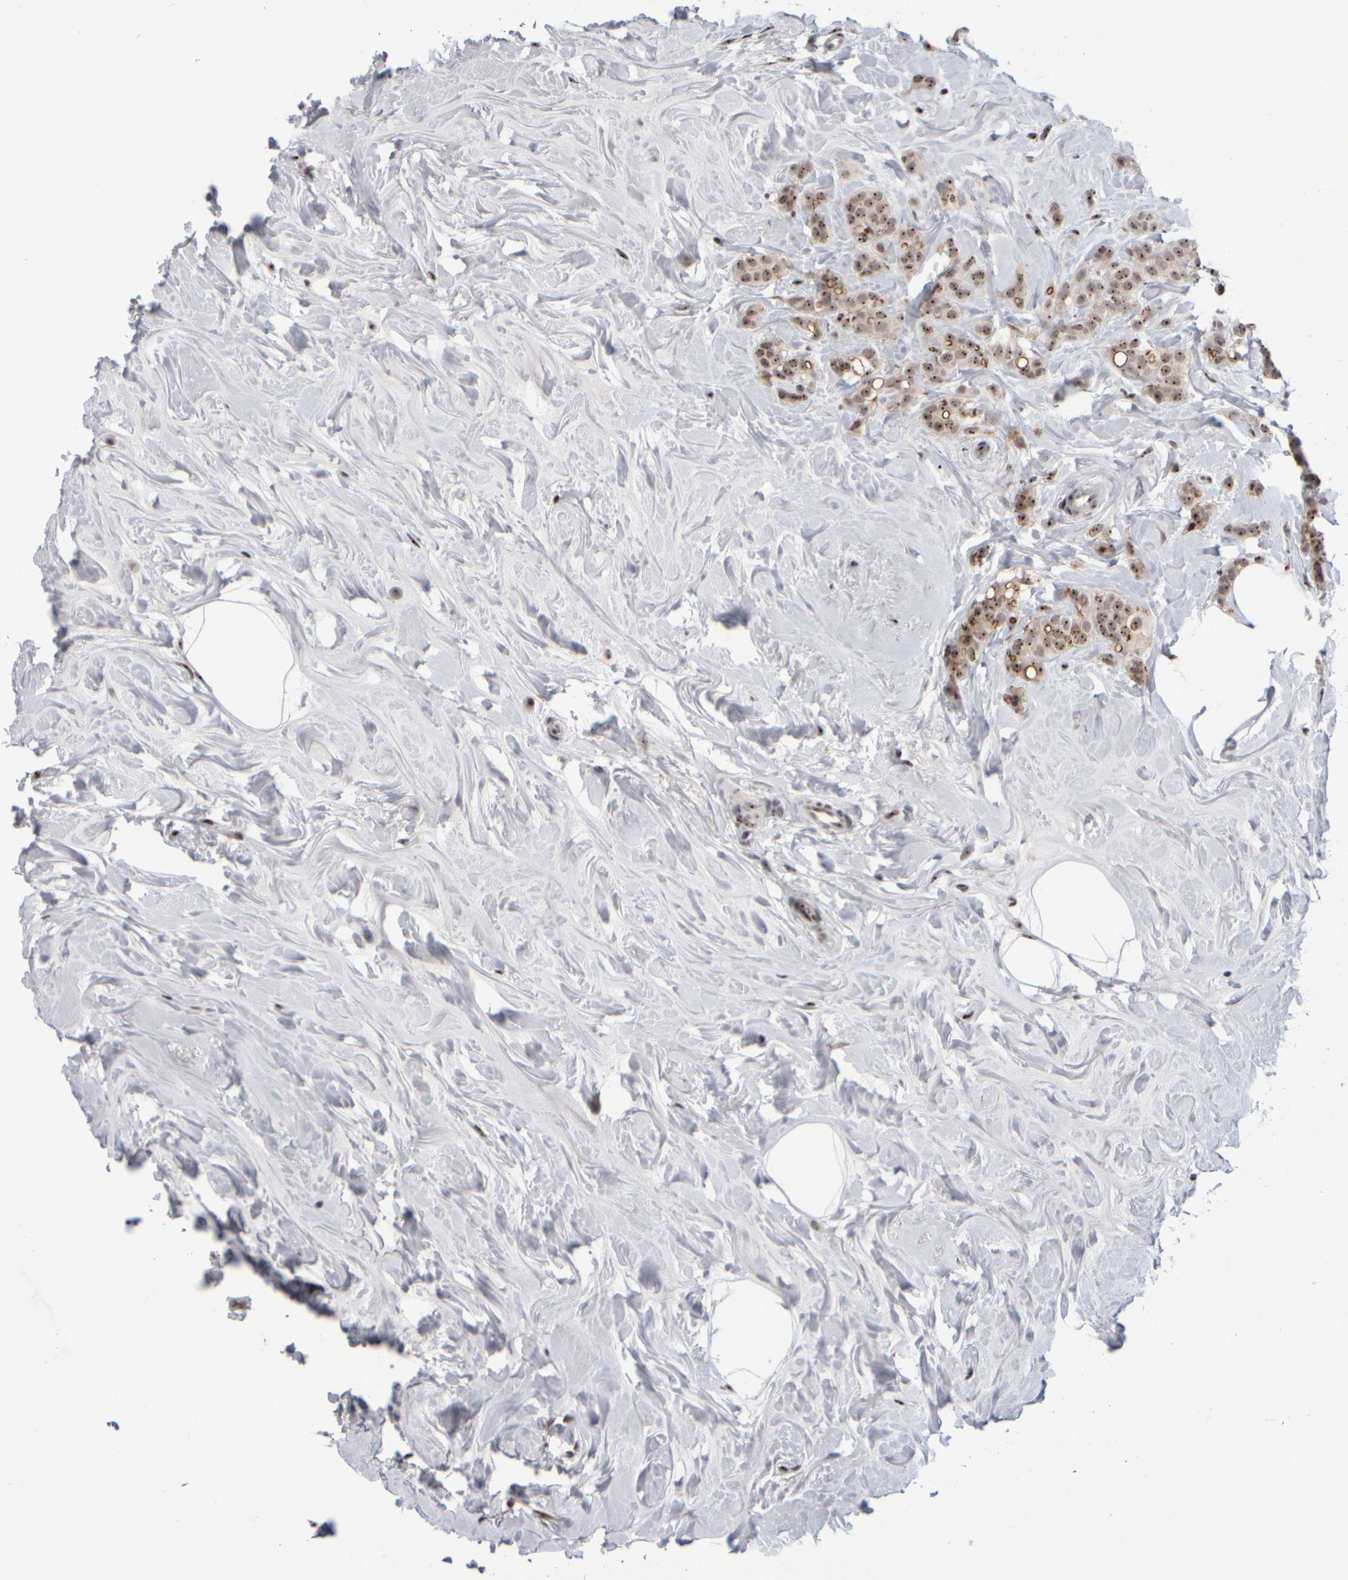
{"staining": {"intensity": "moderate", "quantity": ">75%", "location": "nuclear"}, "tissue": "breast cancer", "cell_type": "Tumor cells", "image_type": "cancer", "snomed": [{"axis": "morphology", "description": "Lobular carcinoma, in situ"}, {"axis": "morphology", "description": "Lobular carcinoma"}, {"axis": "topography", "description": "Breast"}], "caption": "The immunohistochemical stain labels moderate nuclear positivity in tumor cells of lobular carcinoma in situ (breast) tissue.", "gene": "SURF6", "patient": {"sex": "female", "age": 41}}